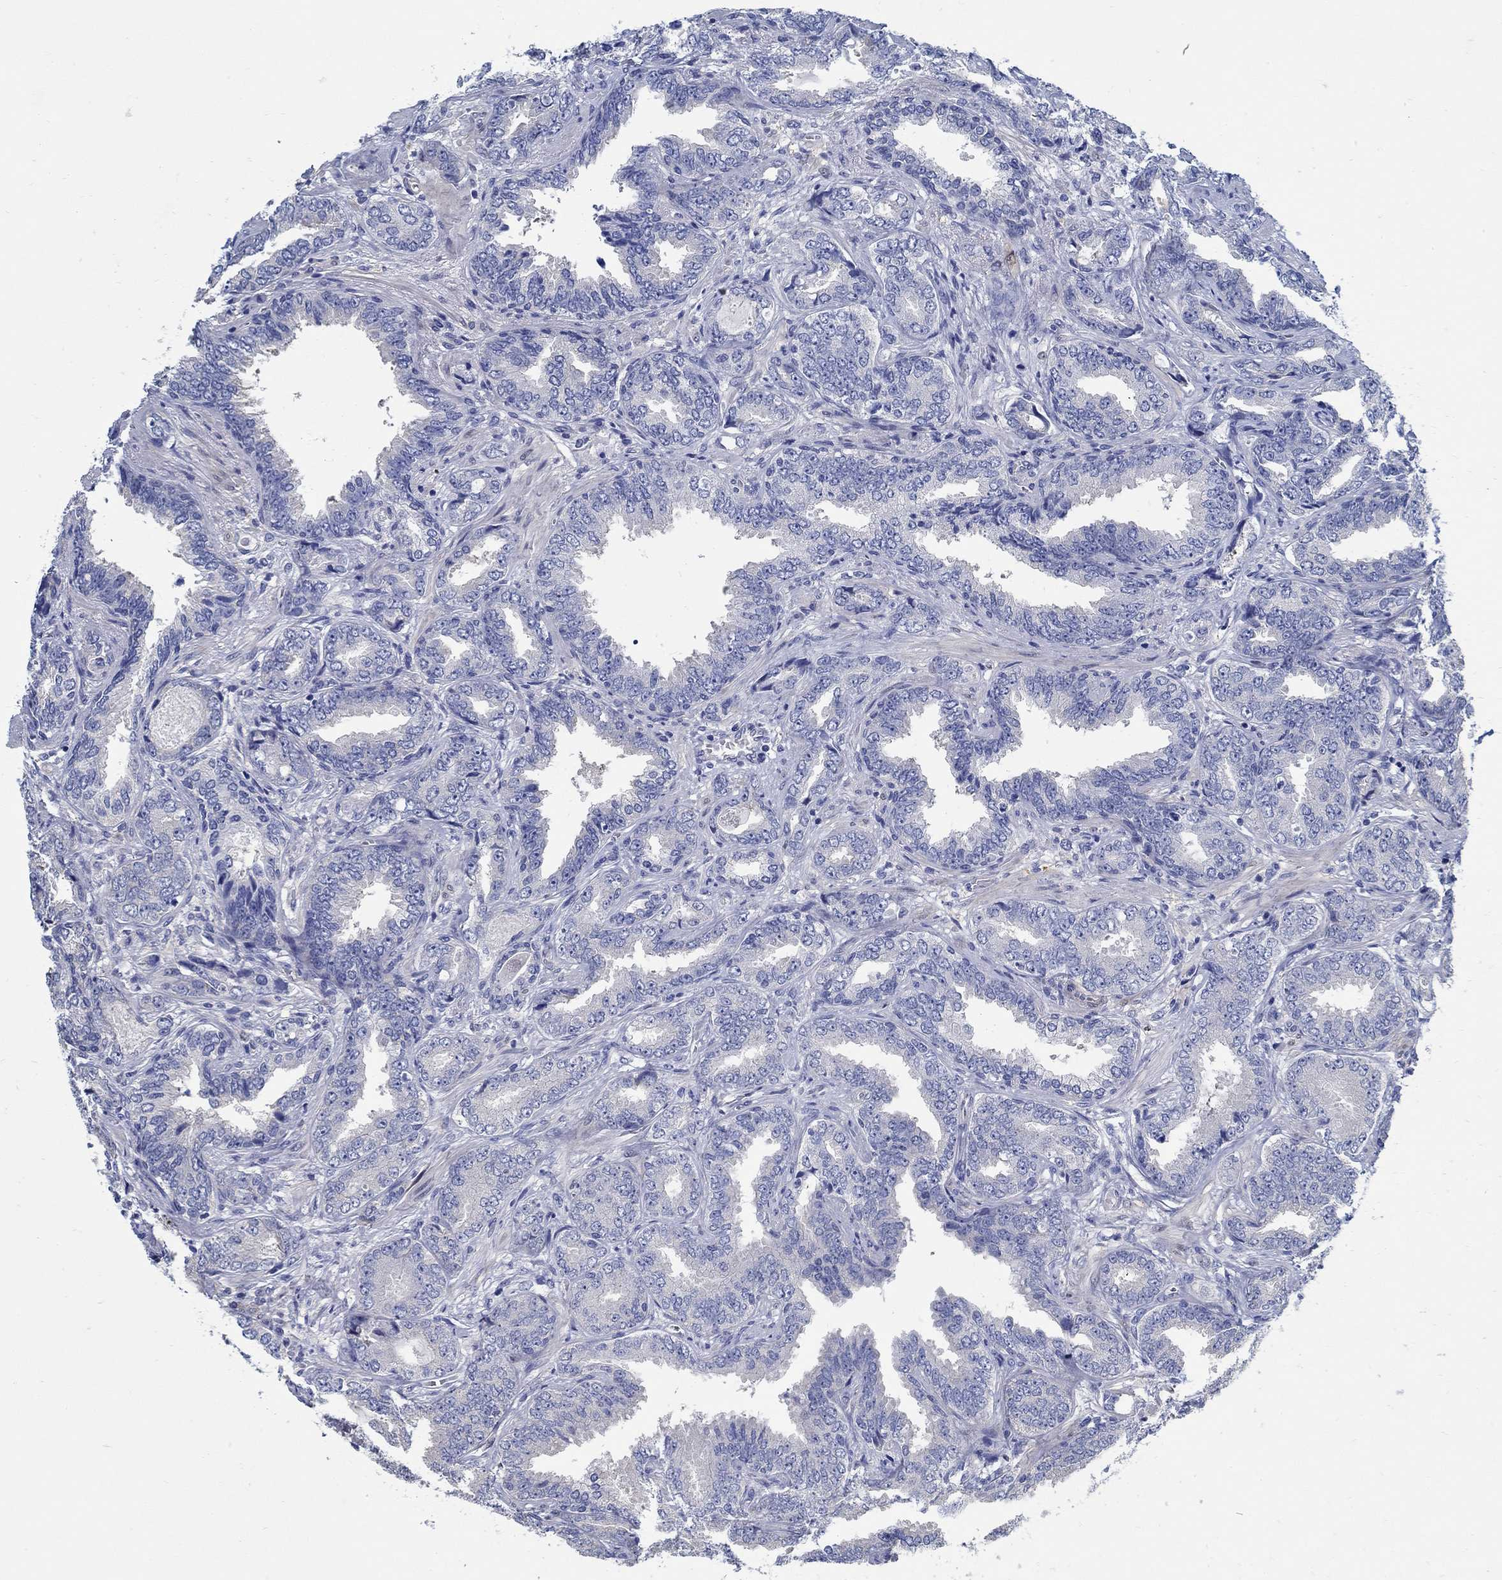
{"staining": {"intensity": "negative", "quantity": "none", "location": "none"}, "tissue": "prostate cancer", "cell_type": "Tumor cells", "image_type": "cancer", "snomed": [{"axis": "morphology", "description": "Adenocarcinoma, Low grade"}, {"axis": "topography", "description": "Prostate"}], "caption": "Human adenocarcinoma (low-grade) (prostate) stained for a protein using immunohistochemistry reveals no positivity in tumor cells.", "gene": "C15orf39", "patient": {"sex": "male", "age": 68}}